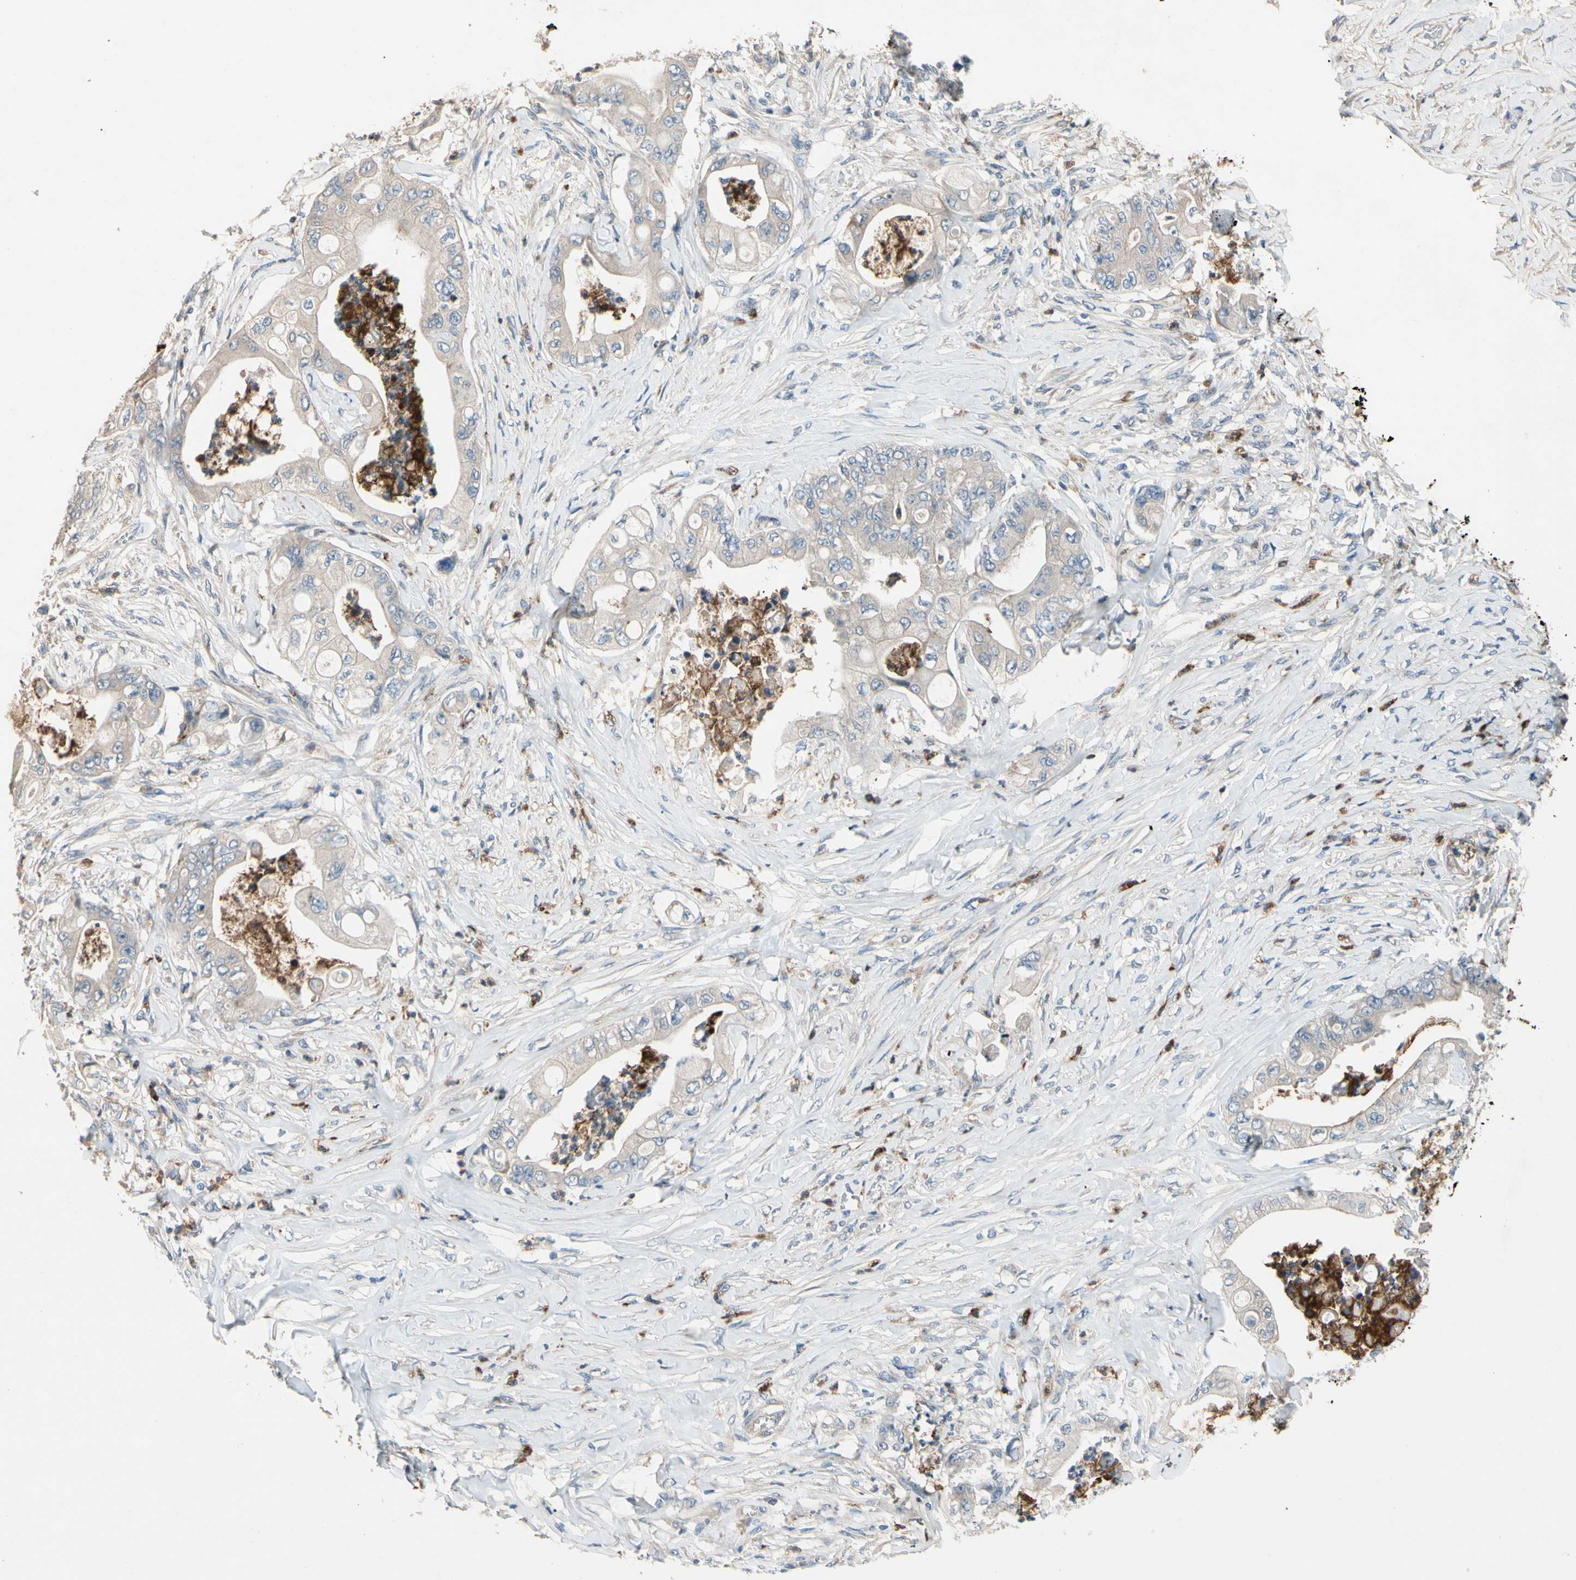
{"staining": {"intensity": "negative", "quantity": "none", "location": "none"}, "tissue": "stomach cancer", "cell_type": "Tumor cells", "image_type": "cancer", "snomed": [{"axis": "morphology", "description": "Adenocarcinoma, NOS"}, {"axis": "topography", "description": "Stomach"}], "caption": "A micrograph of stomach cancer (adenocarcinoma) stained for a protein demonstrates no brown staining in tumor cells.", "gene": "SIGLEC5", "patient": {"sex": "female", "age": 73}}